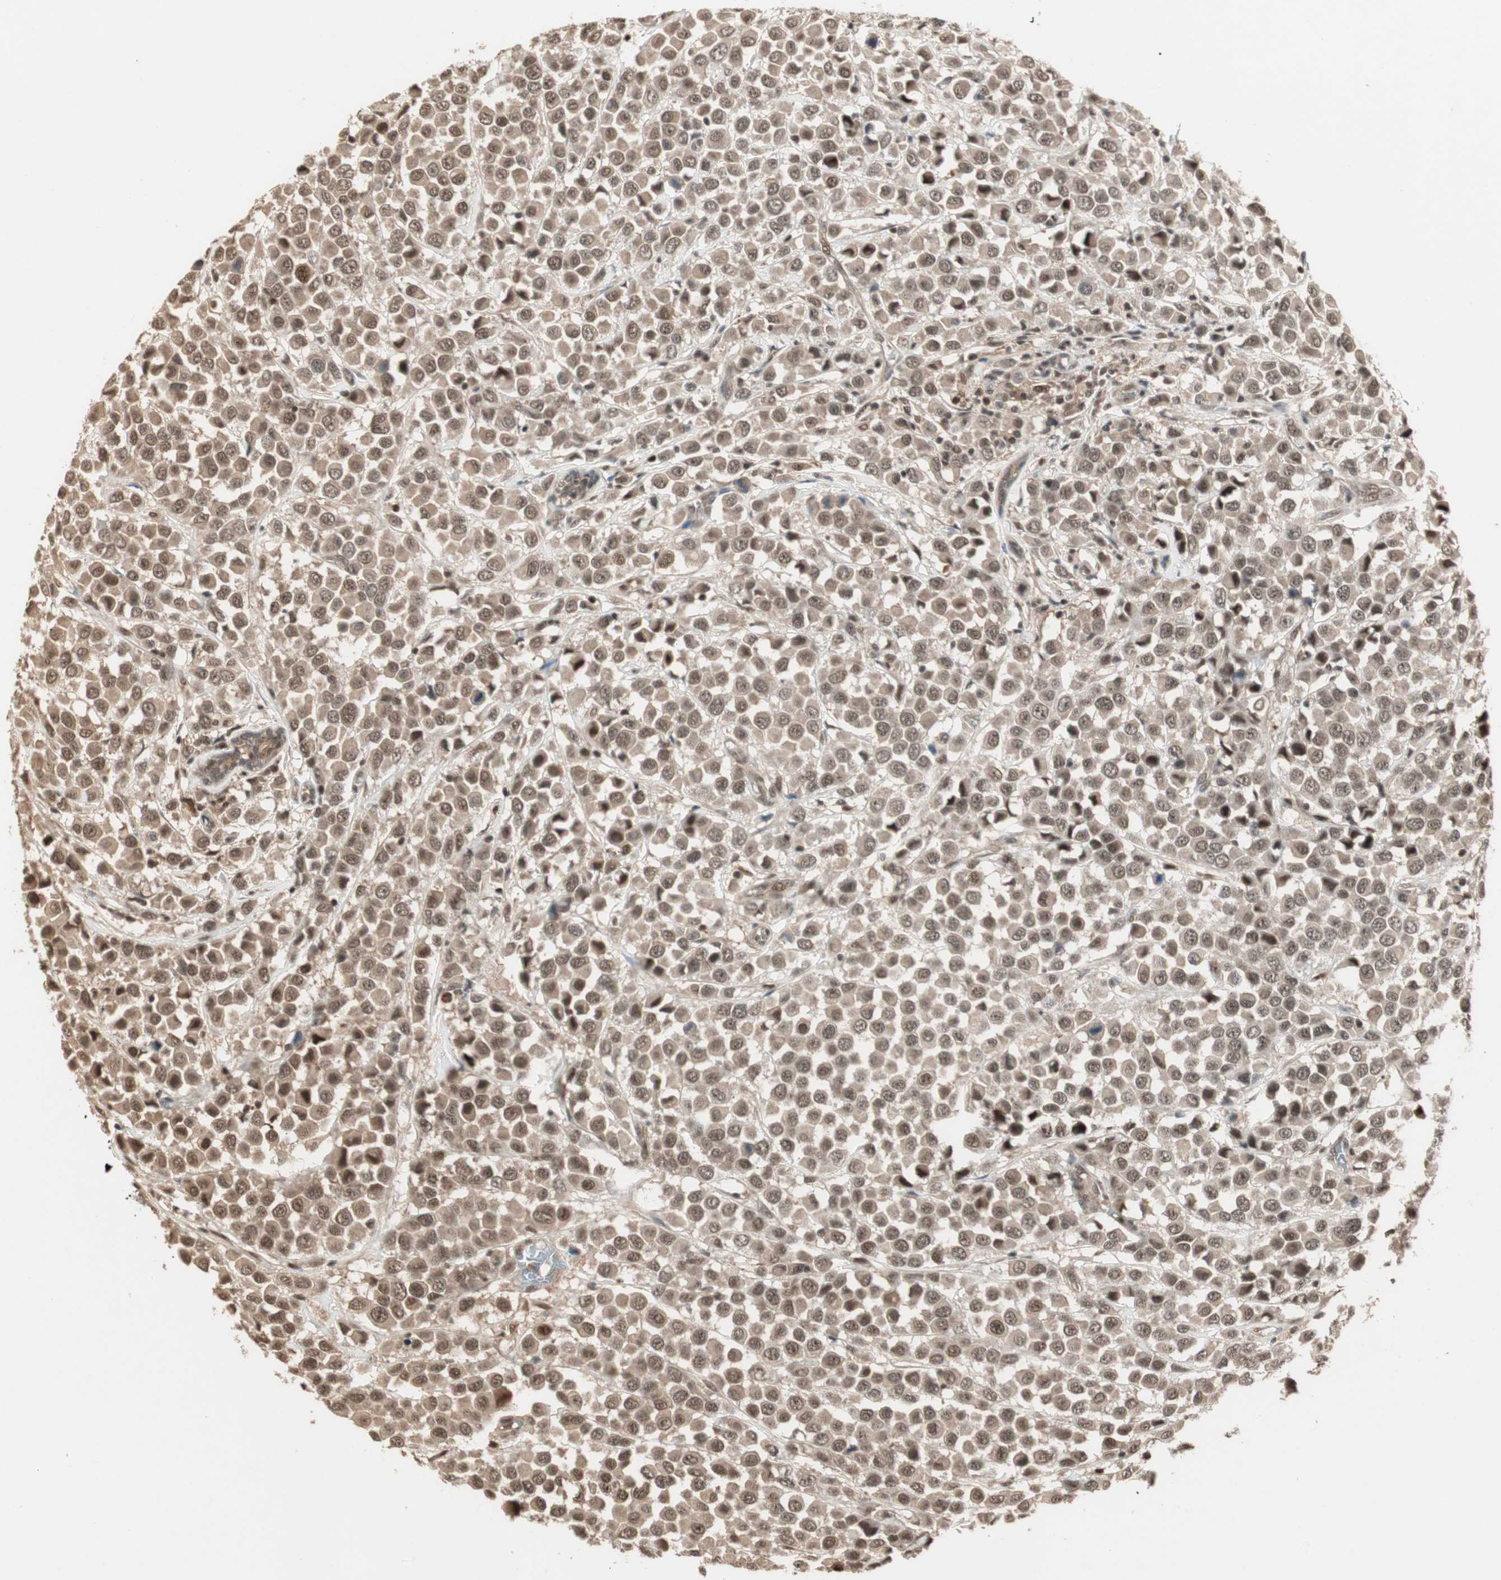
{"staining": {"intensity": "moderate", "quantity": ">75%", "location": "cytoplasmic/membranous,nuclear"}, "tissue": "breast cancer", "cell_type": "Tumor cells", "image_type": "cancer", "snomed": [{"axis": "morphology", "description": "Duct carcinoma"}, {"axis": "topography", "description": "Breast"}], "caption": "An IHC histopathology image of neoplastic tissue is shown. Protein staining in brown shows moderate cytoplasmic/membranous and nuclear positivity in breast cancer (infiltrating ductal carcinoma) within tumor cells. (Brightfield microscopy of DAB IHC at high magnification).", "gene": "ZNF701", "patient": {"sex": "female", "age": 61}}